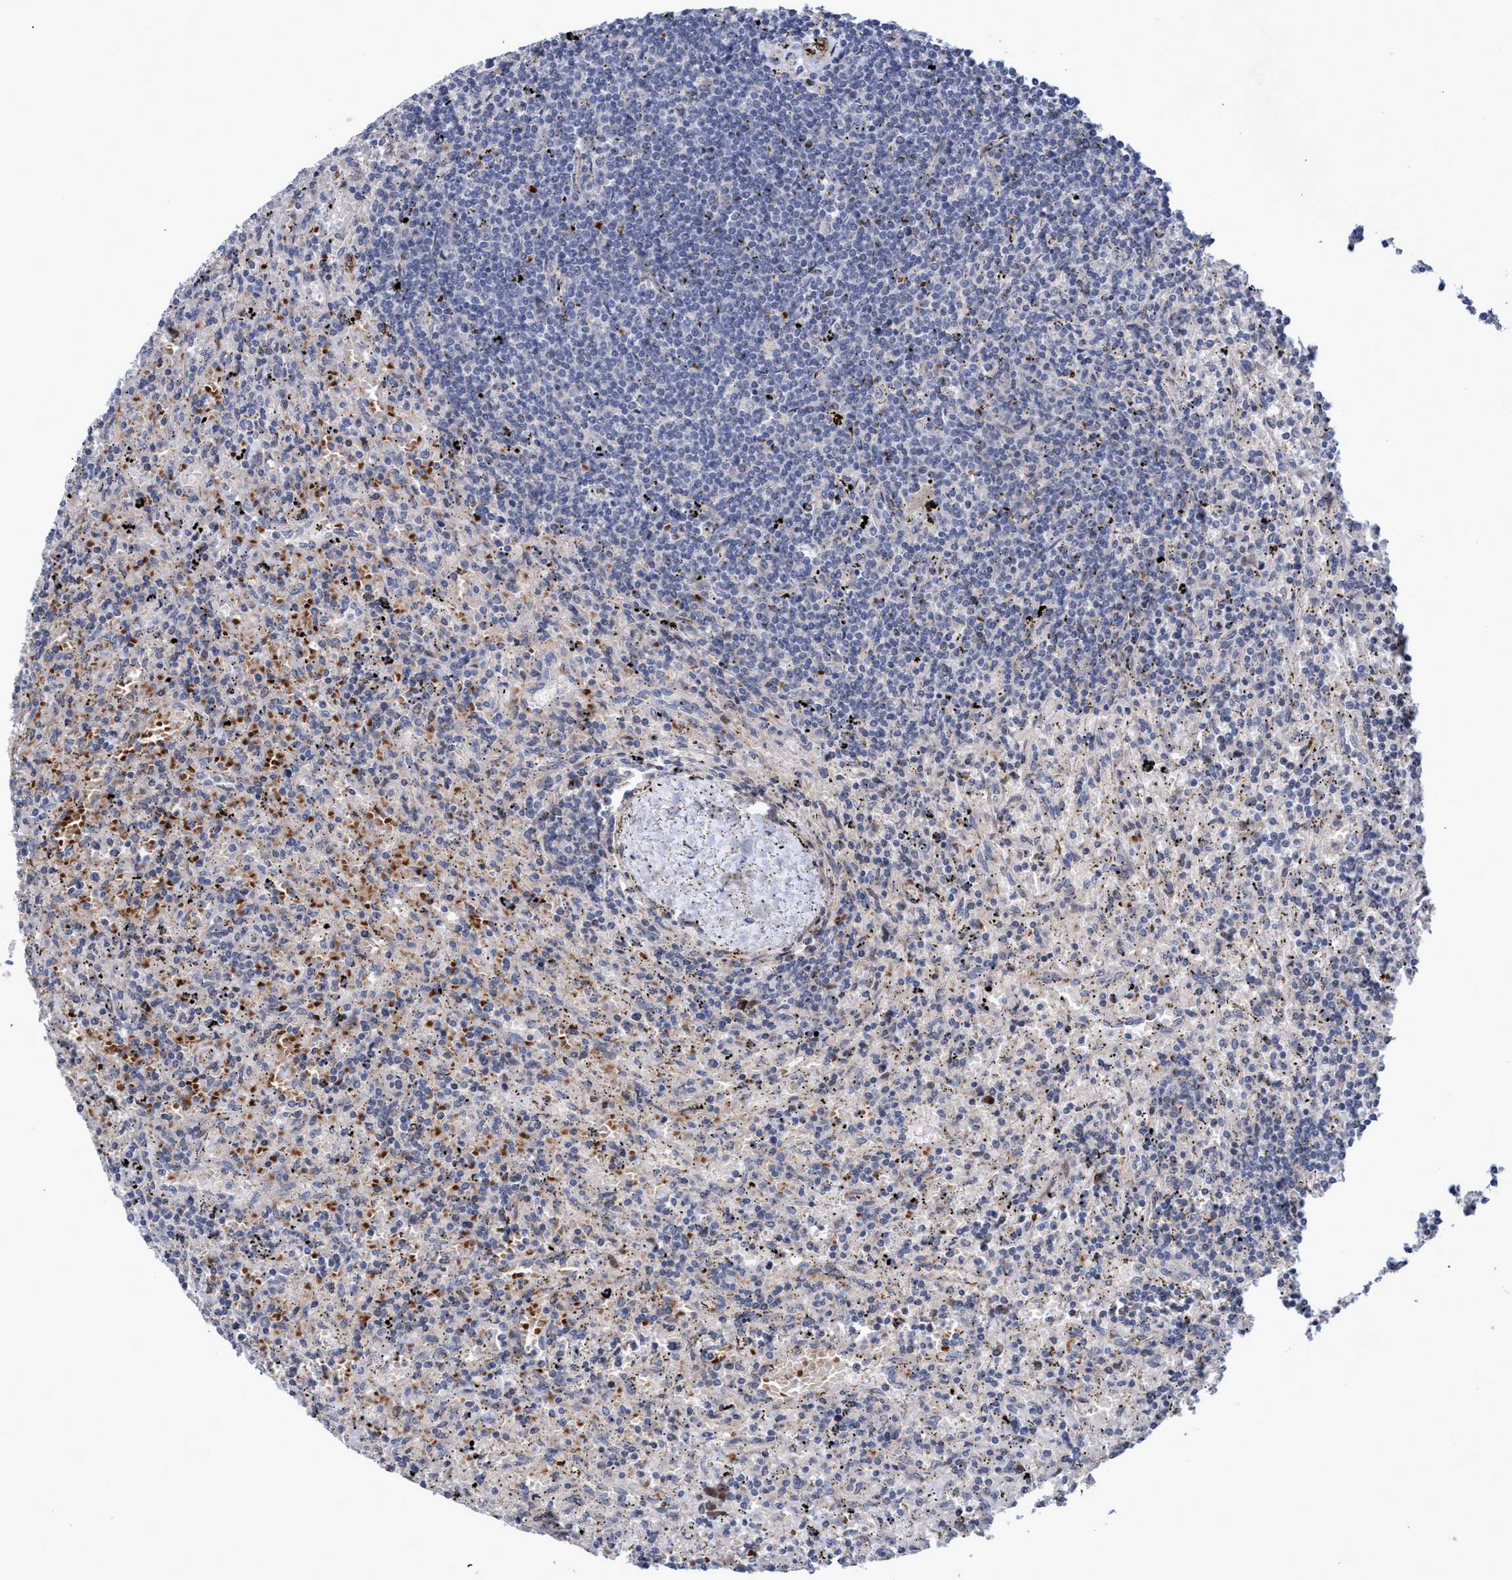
{"staining": {"intensity": "negative", "quantity": "none", "location": "none"}, "tissue": "lymphoma", "cell_type": "Tumor cells", "image_type": "cancer", "snomed": [{"axis": "morphology", "description": "Malignant lymphoma, non-Hodgkin's type, Low grade"}, {"axis": "topography", "description": "Spleen"}], "caption": "Malignant lymphoma, non-Hodgkin's type (low-grade) stained for a protein using immunohistochemistry (IHC) reveals no positivity tumor cells.", "gene": "ZNF750", "patient": {"sex": "male", "age": 76}}